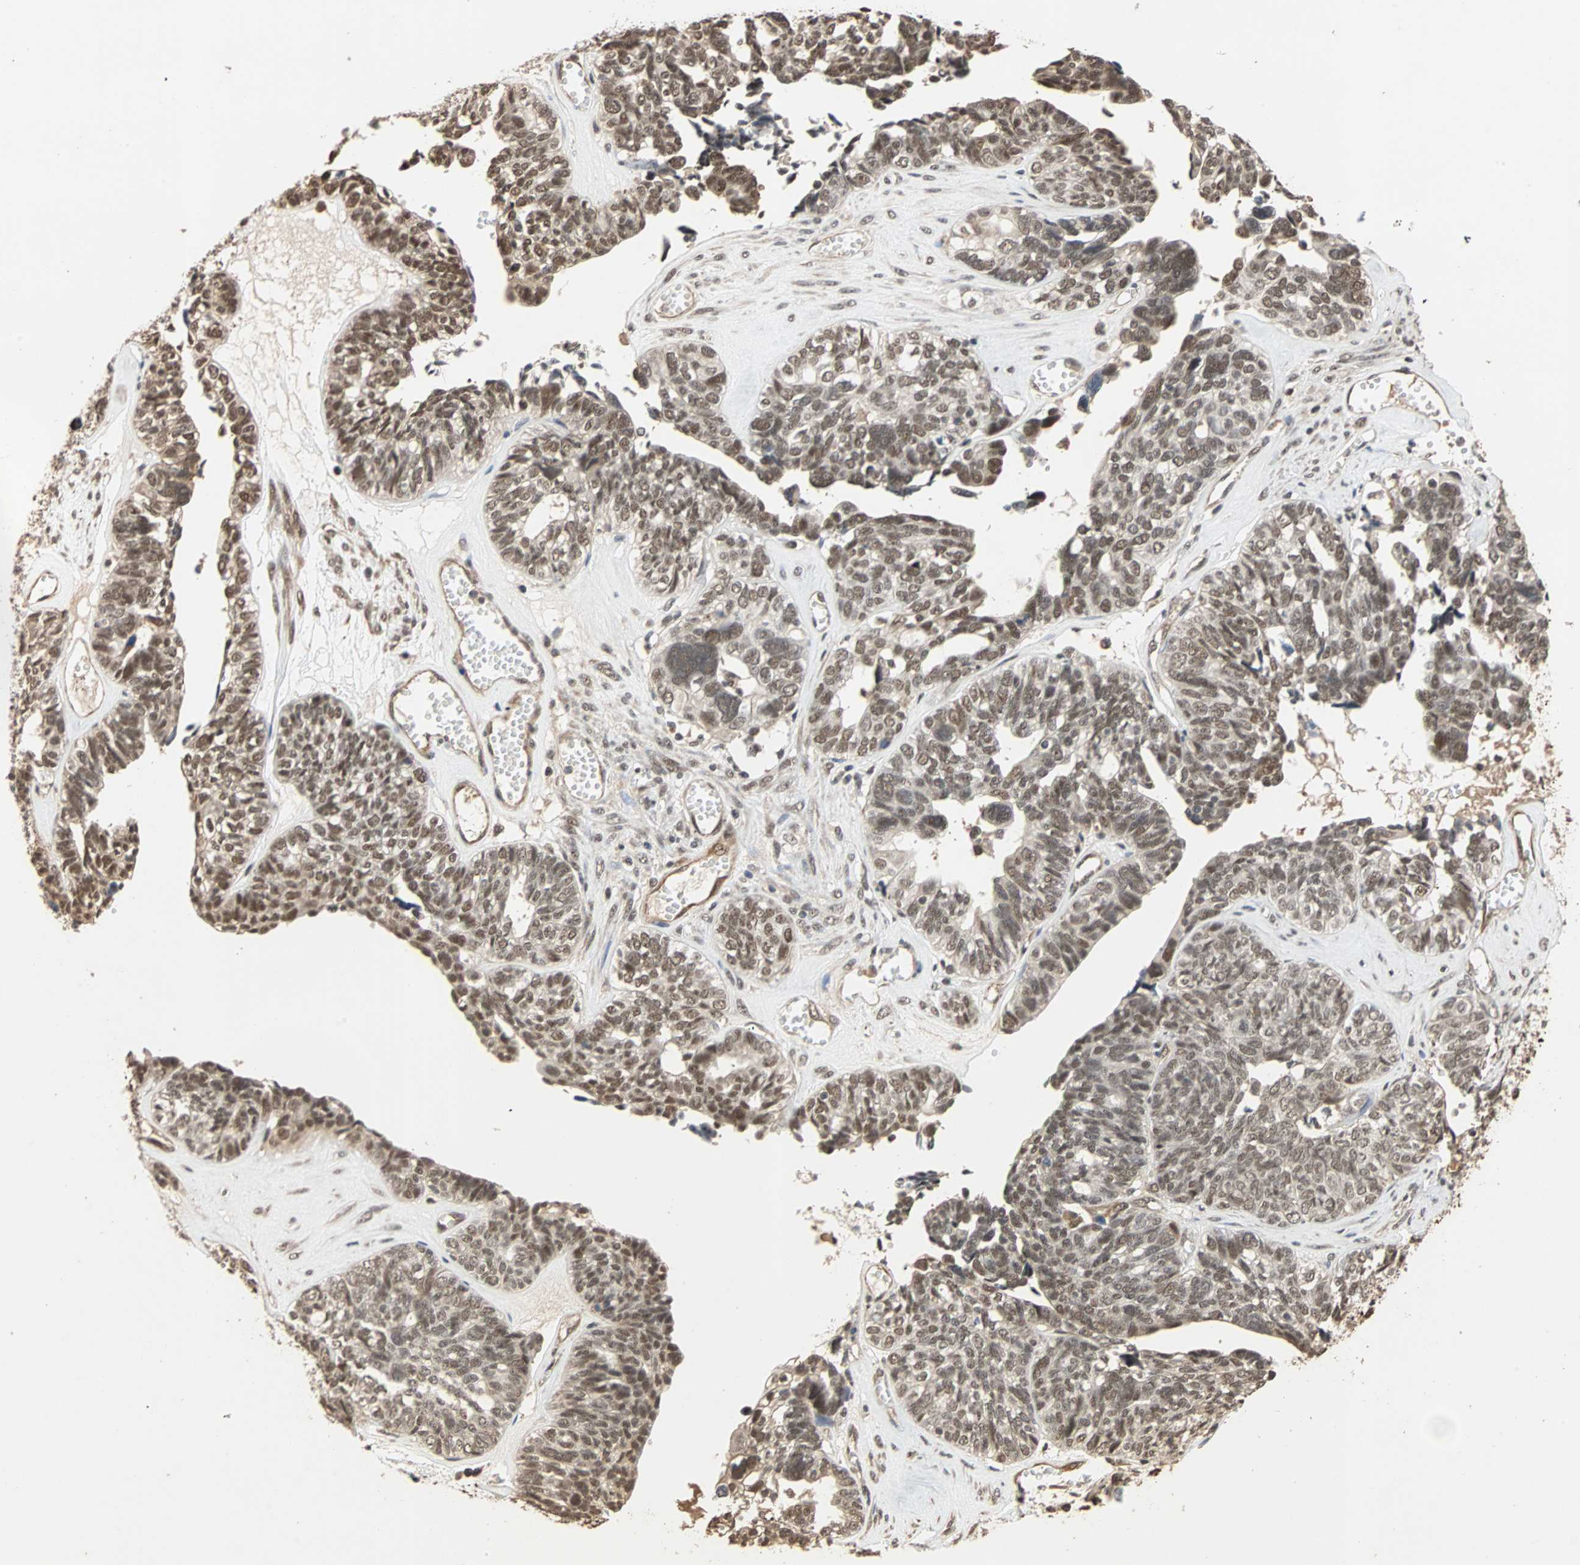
{"staining": {"intensity": "moderate", "quantity": ">75%", "location": "nuclear"}, "tissue": "ovarian cancer", "cell_type": "Tumor cells", "image_type": "cancer", "snomed": [{"axis": "morphology", "description": "Cystadenocarcinoma, serous, NOS"}, {"axis": "topography", "description": "Ovary"}], "caption": "An image showing moderate nuclear staining in about >75% of tumor cells in ovarian cancer, as visualized by brown immunohistochemical staining.", "gene": "CDC5L", "patient": {"sex": "female", "age": 79}}